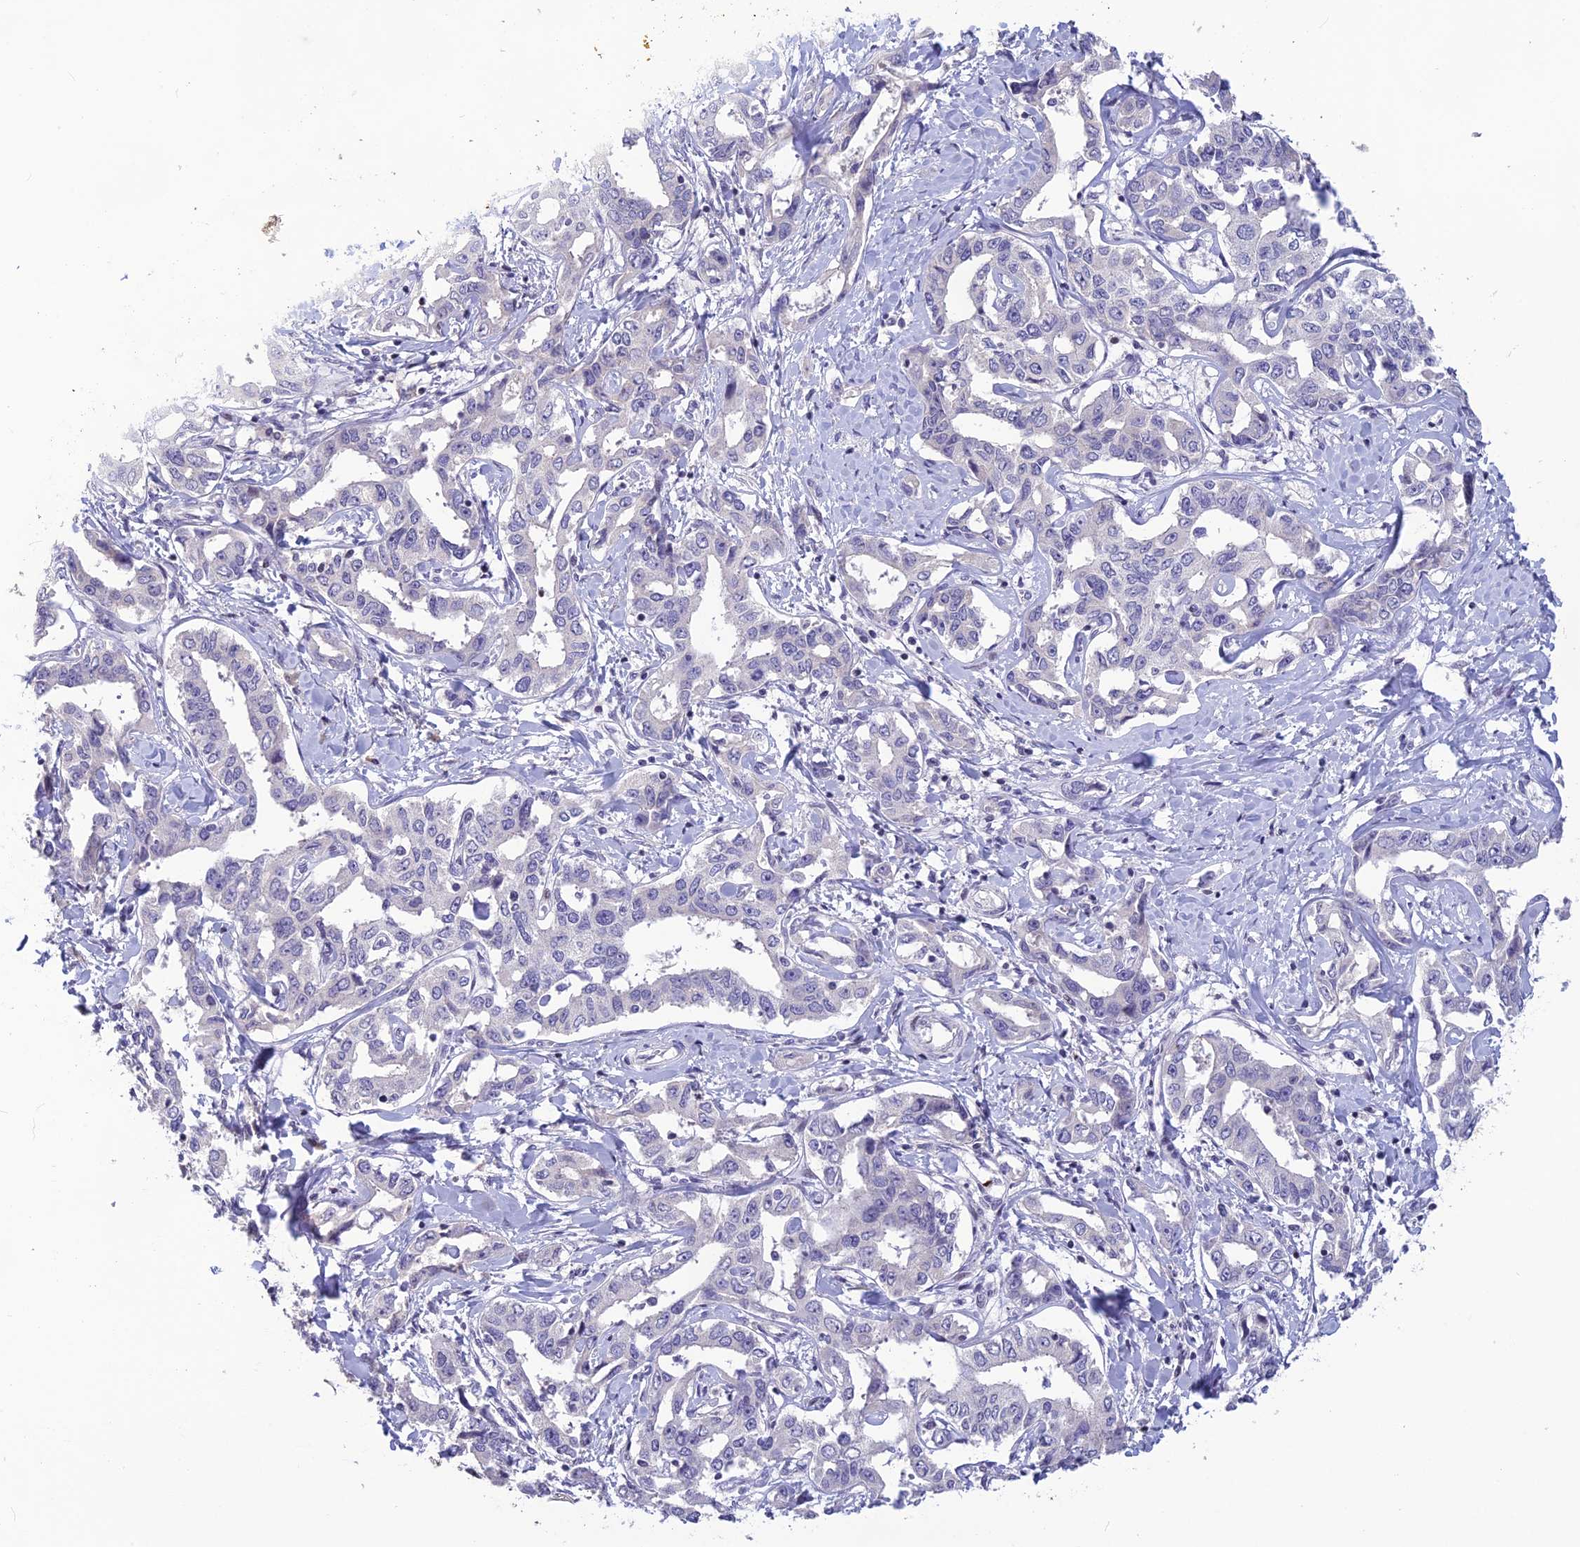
{"staining": {"intensity": "negative", "quantity": "none", "location": "none"}, "tissue": "liver cancer", "cell_type": "Tumor cells", "image_type": "cancer", "snomed": [{"axis": "morphology", "description": "Cholangiocarcinoma"}, {"axis": "topography", "description": "Liver"}], "caption": "DAB immunohistochemical staining of human liver cholangiocarcinoma displays no significant expression in tumor cells. Nuclei are stained in blue.", "gene": "TMEM134", "patient": {"sex": "male", "age": 59}}